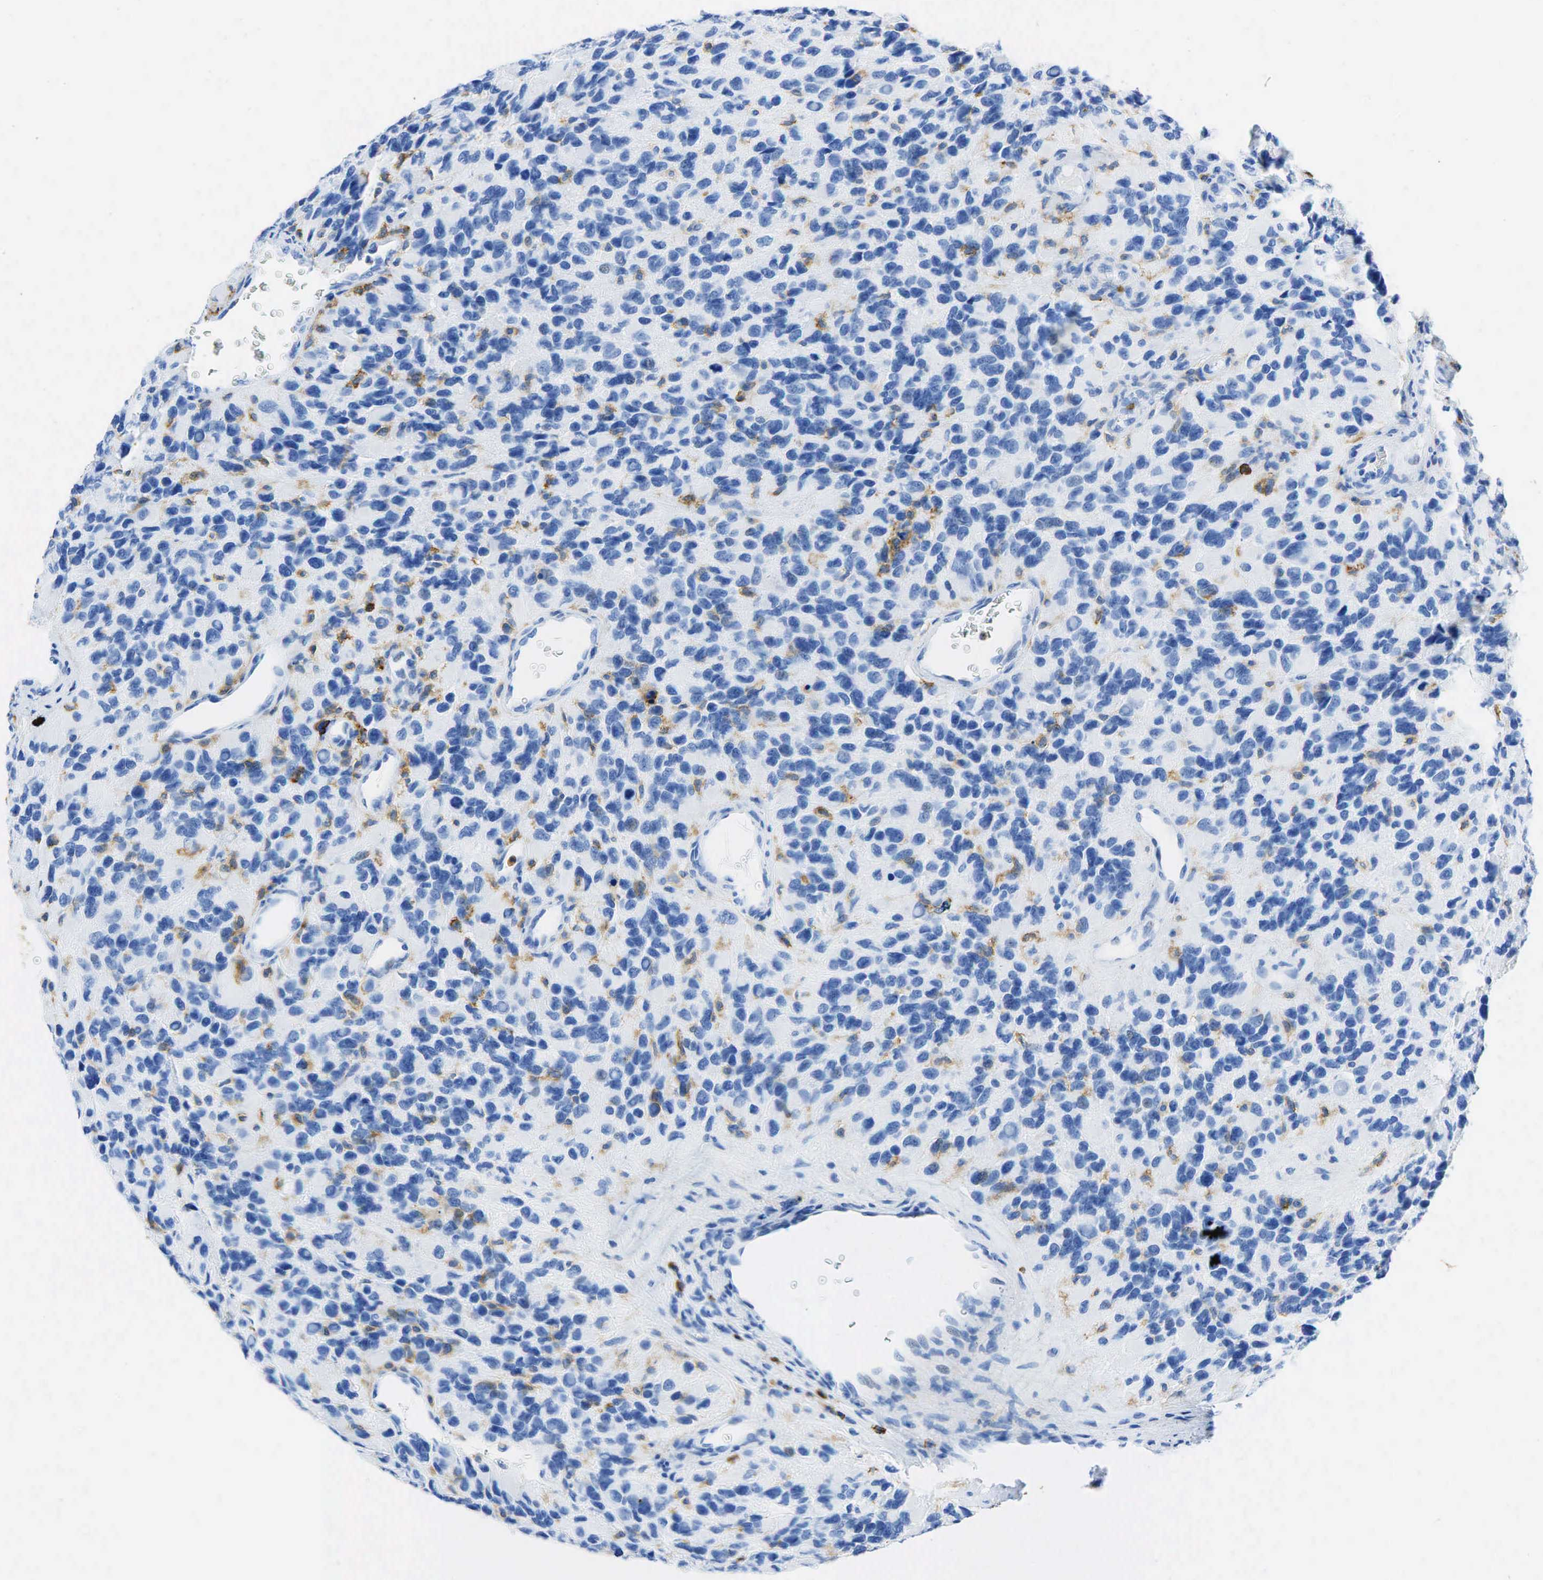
{"staining": {"intensity": "negative", "quantity": "none", "location": "none"}, "tissue": "glioma", "cell_type": "Tumor cells", "image_type": "cancer", "snomed": [{"axis": "morphology", "description": "Glioma, malignant, High grade"}, {"axis": "topography", "description": "Brain"}], "caption": "DAB (3,3'-diaminobenzidine) immunohistochemical staining of malignant glioma (high-grade) exhibits no significant positivity in tumor cells. The staining is performed using DAB brown chromogen with nuclei counter-stained in using hematoxylin.", "gene": "PTPRC", "patient": {"sex": "male", "age": 77}}